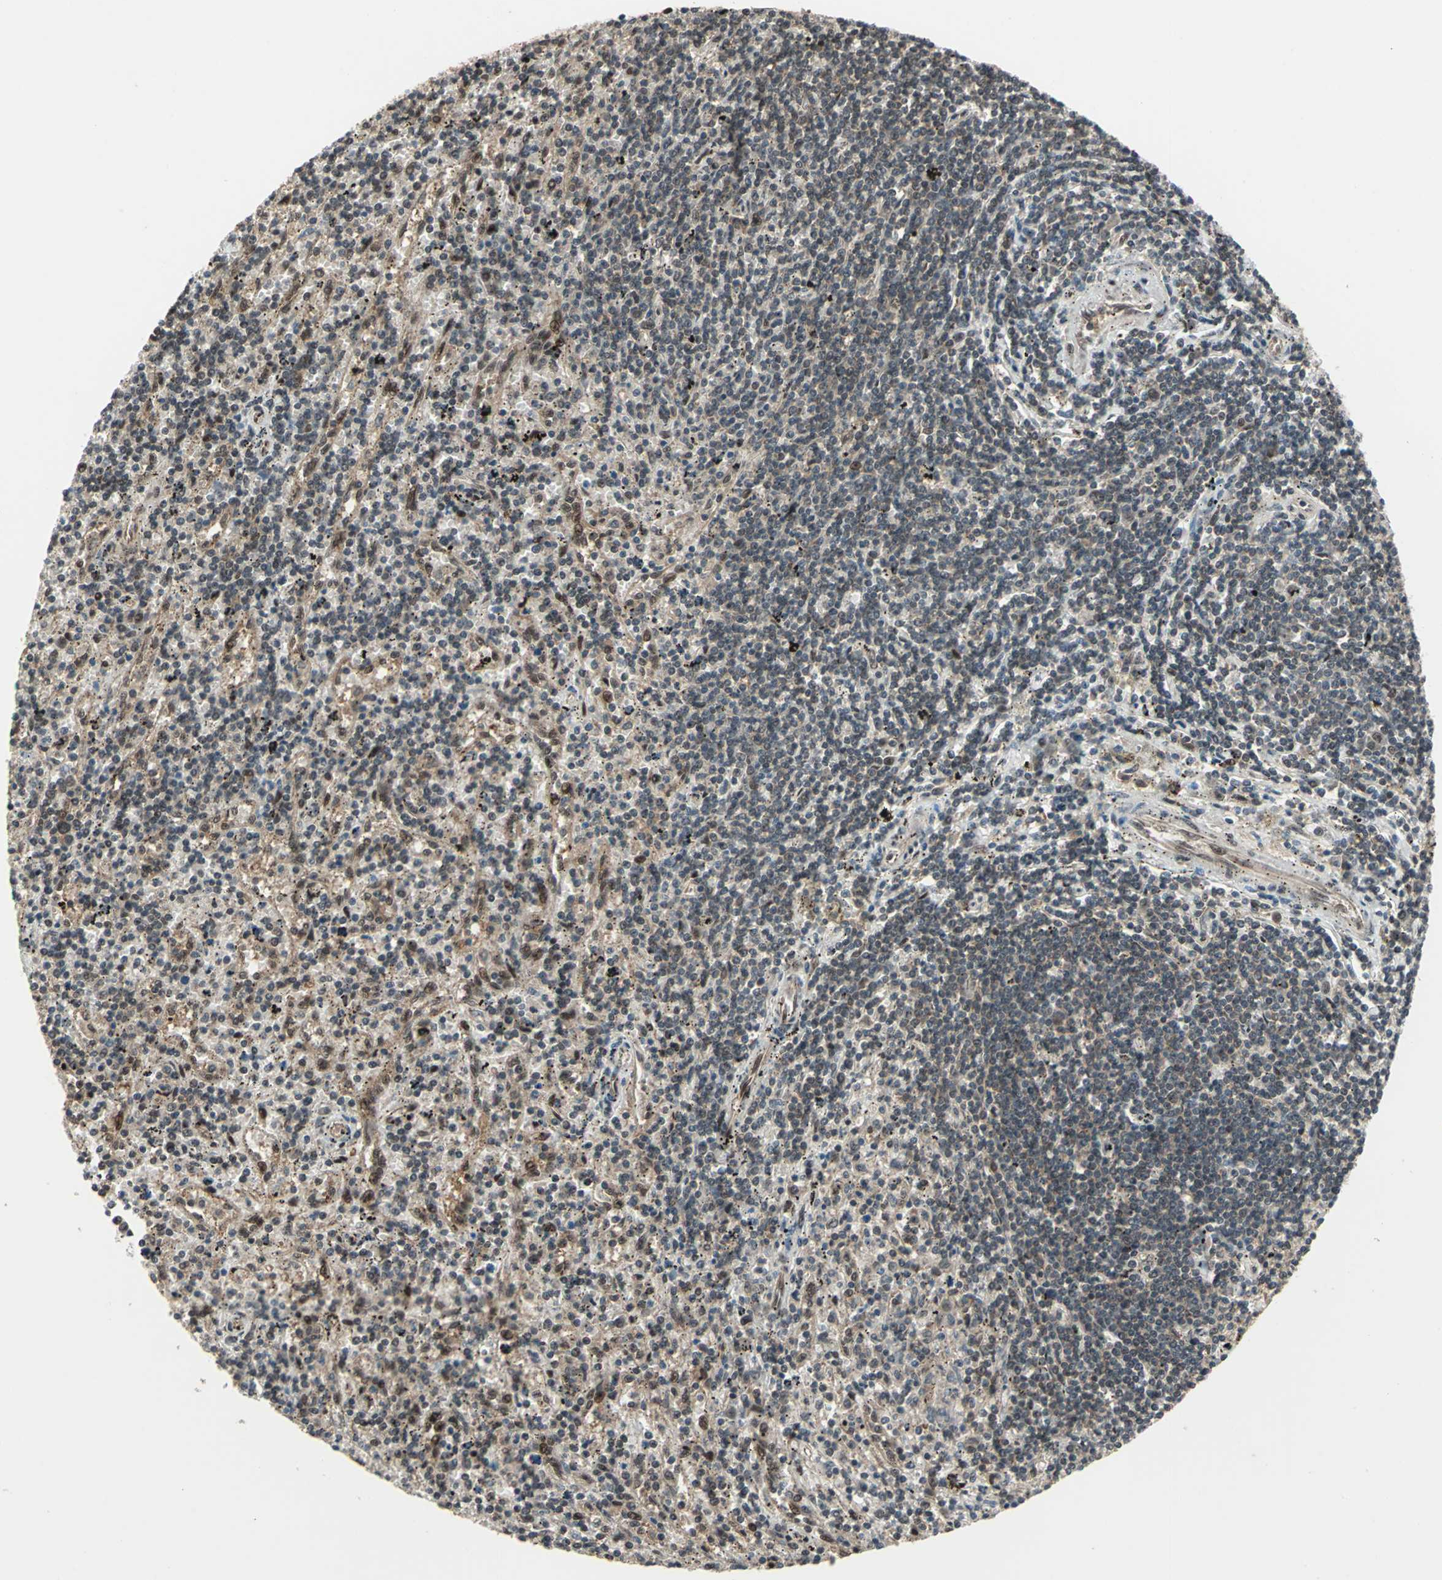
{"staining": {"intensity": "weak", "quantity": ">75%", "location": "cytoplasmic/membranous,nuclear"}, "tissue": "lymphoma", "cell_type": "Tumor cells", "image_type": "cancer", "snomed": [{"axis": "morphology", "description": "Malignant lymphoma, non-Hodgkin's type, Low grade"}, {"axis": "topography", "description": "Spleen"}], "caption": "An image showing weak cytoplasmic/membranous and nuclear staining in approximately >75% of tumor cells in malignant lymphoma, non-Hodgkin's type (low-grade), as visualized by brown immunohistochemical staining.", "gene": "COPS5", "patient": {"sex": "male", "age": 76}}